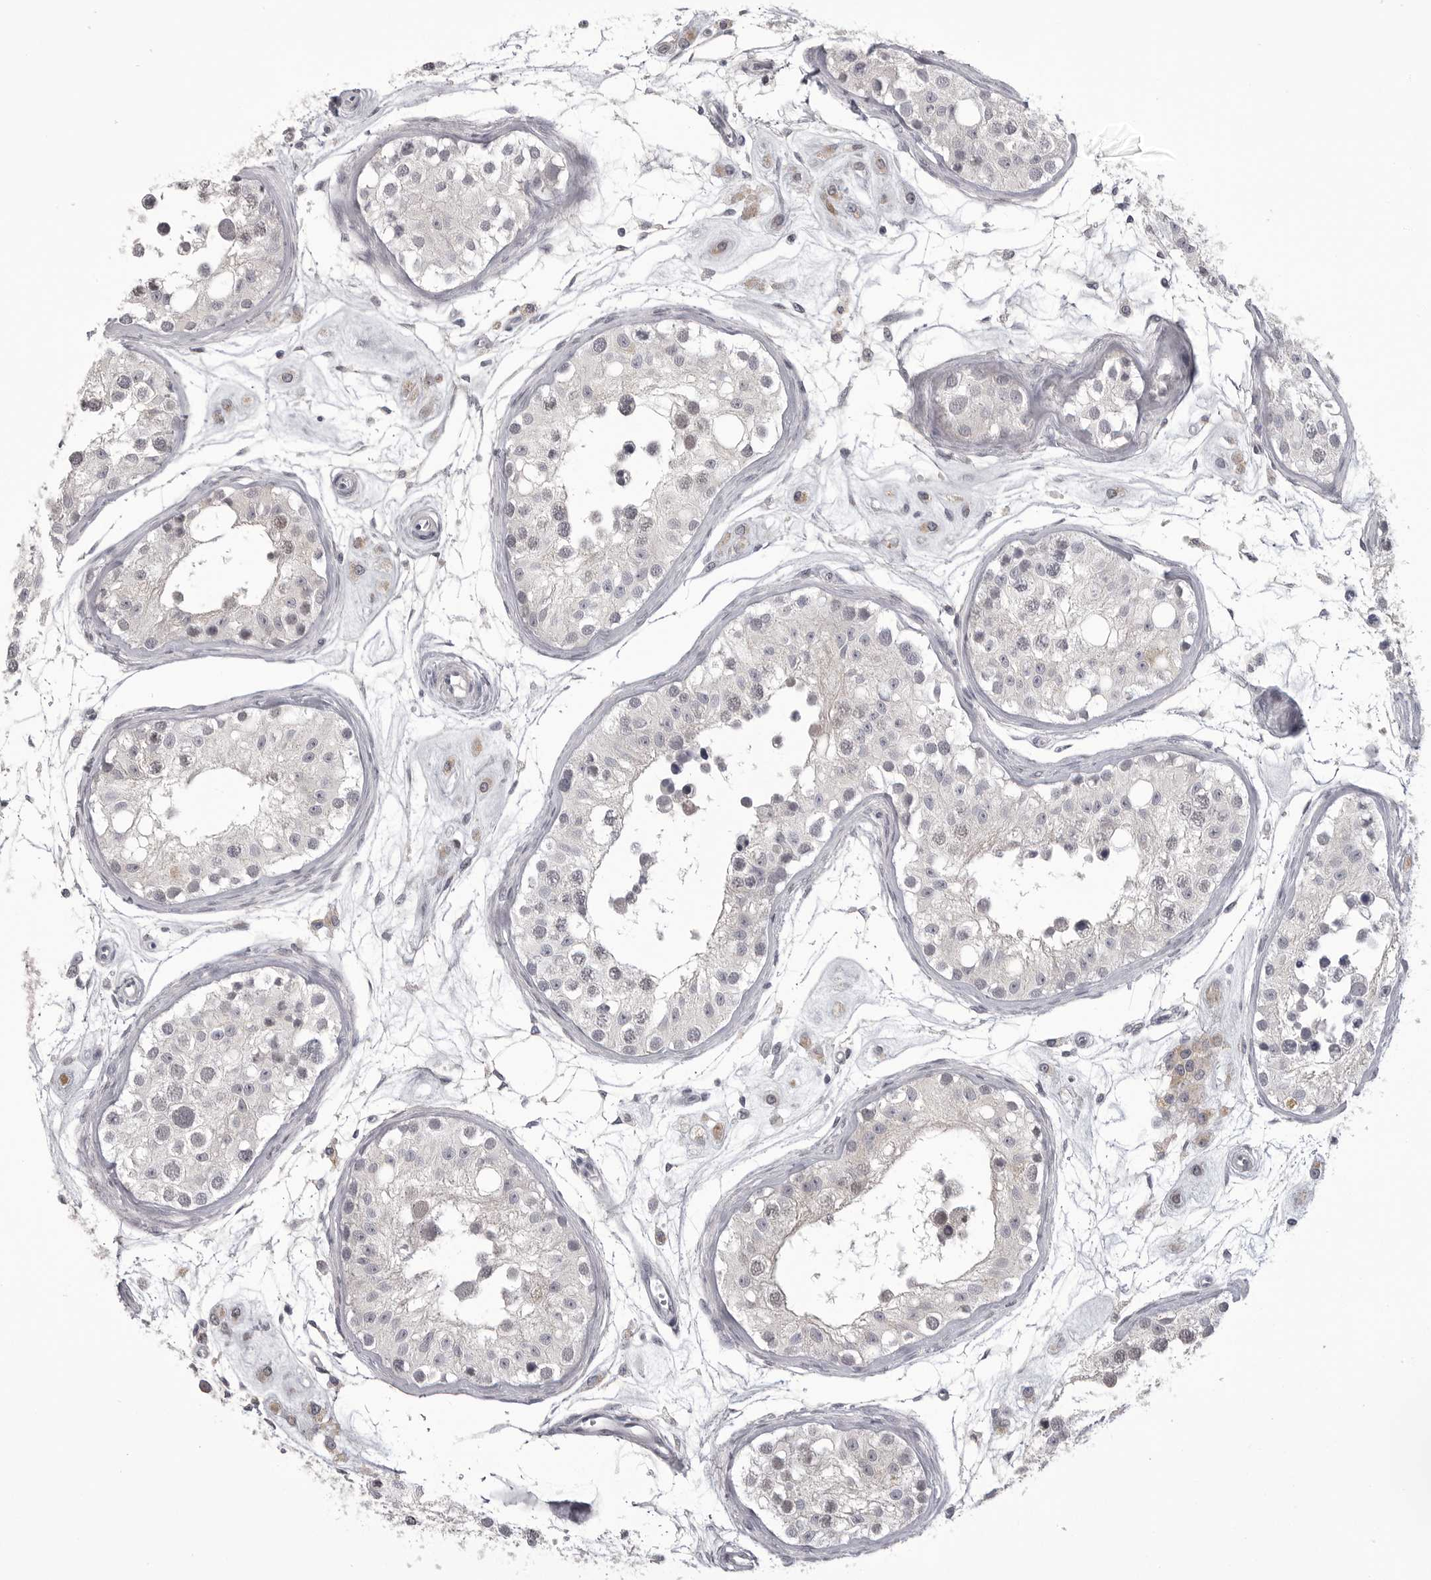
{"staining": {"intensity": "negative", "quantity": "none", "location": "none"}, "tissue": "testis", "cell_type": "Cells in seminiferous ducts", "image_type": "normal", "snomed": [{"axis": "morphology", "description": "Normal tissue, NOS"}, {"axis": "morphology", "description": "Adenocarcinoma, metastatic, NOS"}, {"axis": "topography", "description": "Testis"}], "caption": "The histopathology image shows no staining of cells in seminiferous ducts in normal testis. (DAB (3,3'-diaminobenzidine) immunohistochemistry (IHC) with hematoxylin counter stain).", "gene": "TIMP1", "patient": {"sex": "male", "age": 26}}